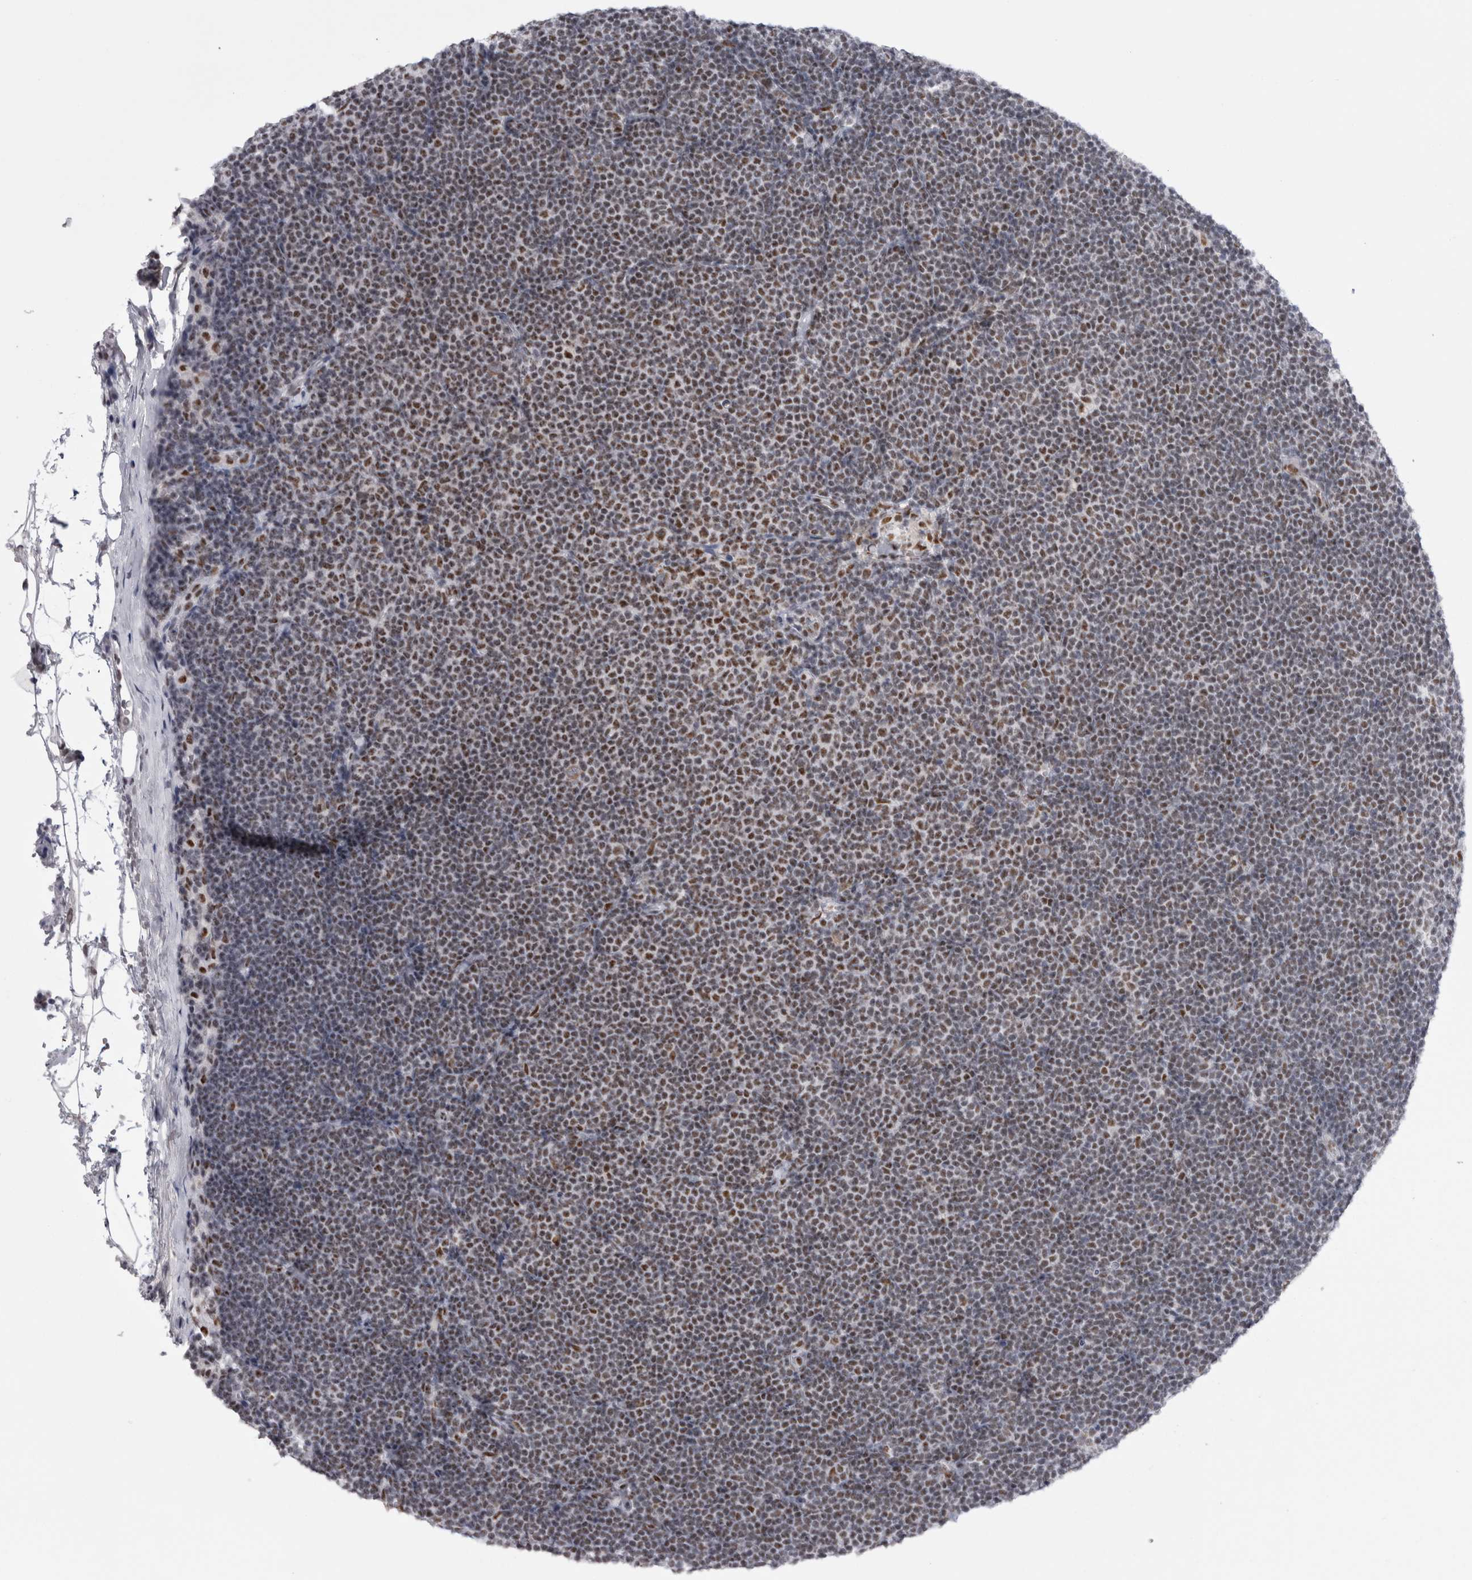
{"staining": {"intensity": "moderate", "quantity": "25%-75%", "location": "nuclear"}, "tissue": "lymphoma", "cell_type": "Tumor cells", "image_type": "cancer", "snomed": [{"axis": "morphology", "description": "Malignant lymphoma, non-Hodgkin's type, Low grade"}, {"axis": "topography", "description": "Lymph node"}], "caption": "Lymphoma stained with a brown dye exhibits moderate nuclear positive staining in approximately 25%-75% of tumor cells.", "gene": "API5", "patient": {"sex": "female", "age": 53}}